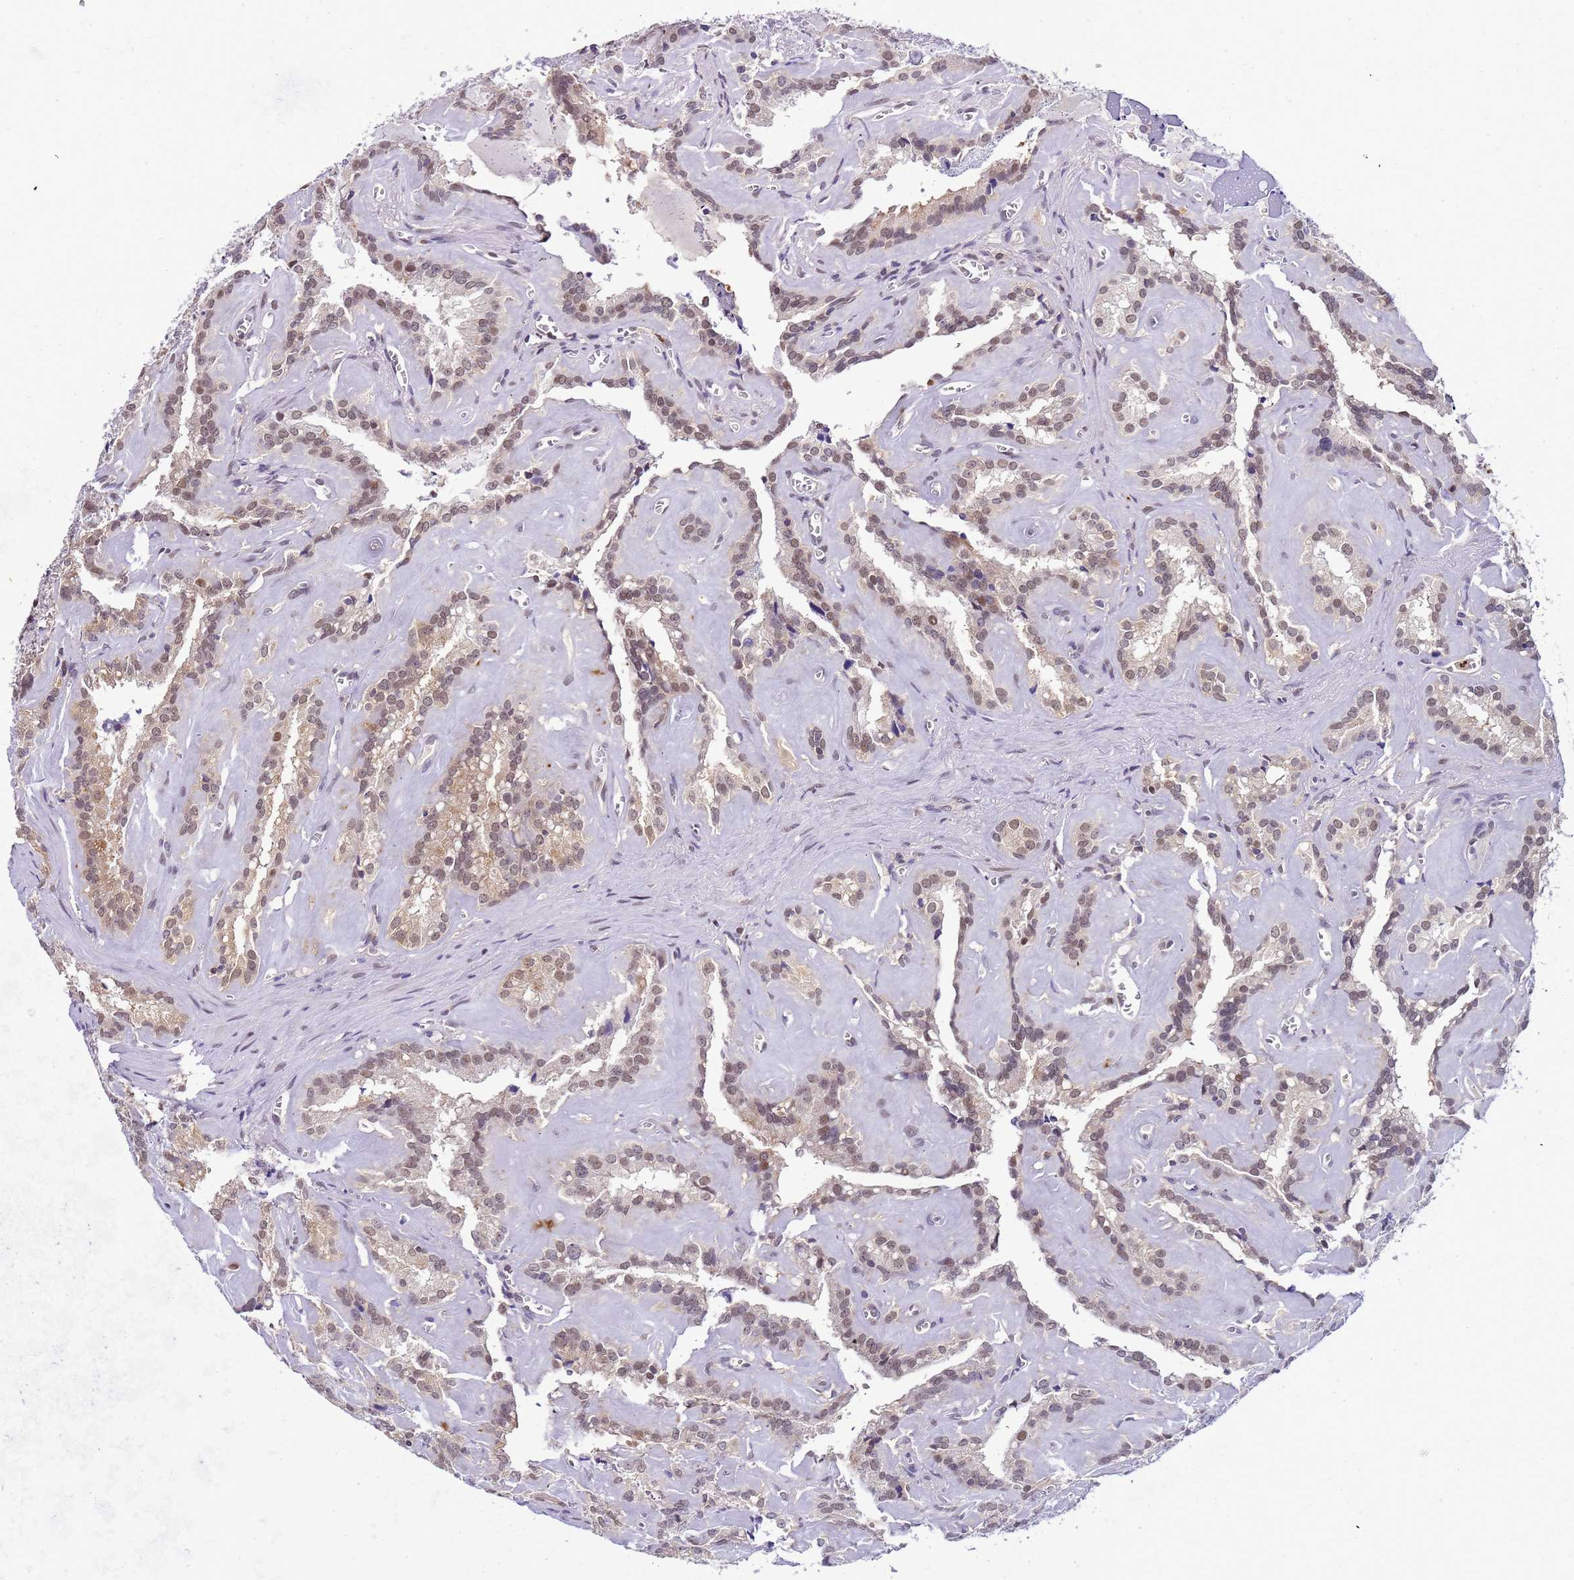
{"staining": {"intensity": "moderate", "quantity": ">75%", "location": "cytoplasmic/membranous,nuclear"}, "tissue": "seminal vesicle", "cell_type": "Glandular cells", "image_type": "normal", "snomed": [{"axis": "morphology", "description": "Normal tissue, NOS"}, {"axis": "topography", "description": "Prostate"}, {"axis": "topography", "description": "Seminal veicle"}], "caption": "A high-resolution image shows immunohistochemistry (IHC) staining of unremarkable seminal vesicle, which shows moderate cytoplasmic/membranous,nuclear expression in approximately >75% of glandular cells.", "gene": "CD53", "patient": {"sex": "male", "age": 59}}